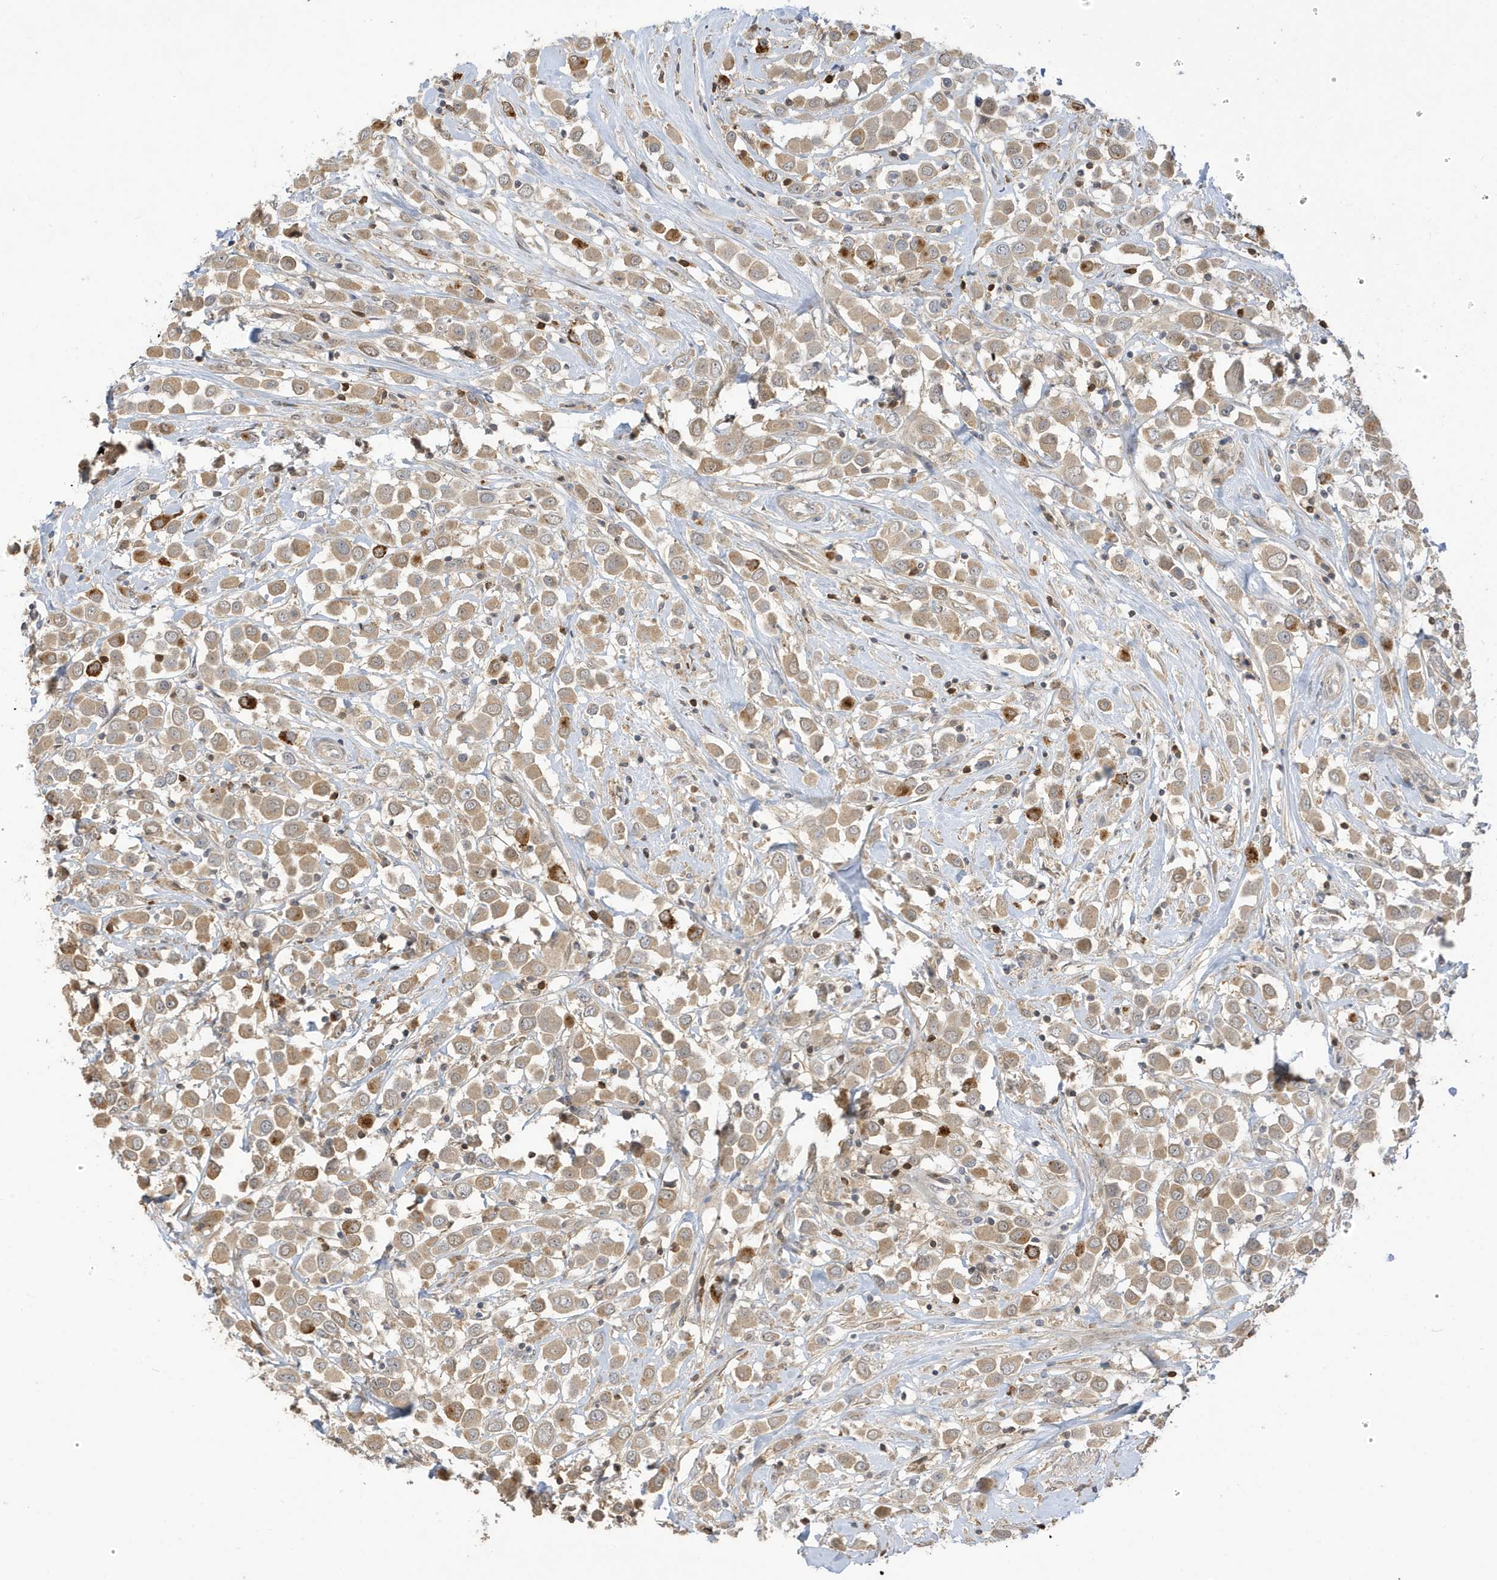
{"staining": {"intensity": "moderate", "quantity": ">75%", "location": "cytoplasmic/membranous"}, "tissue": "breast cancer", "cell_type": "Tumor cells", "image_type": "cancer", "snomed": [{"axis": "morphology", "description": "Duct carcinoma"}, {"axis": "topography", "description": "Breast"}], "caption": "Infiltrating ductal carcinoma (breast) tissue shows moderate cytoplasmic/membranous positivity in approximately >75% of tumor cells", "gene": "TAB3", "patient": {"sex": "female", "age": 61}}